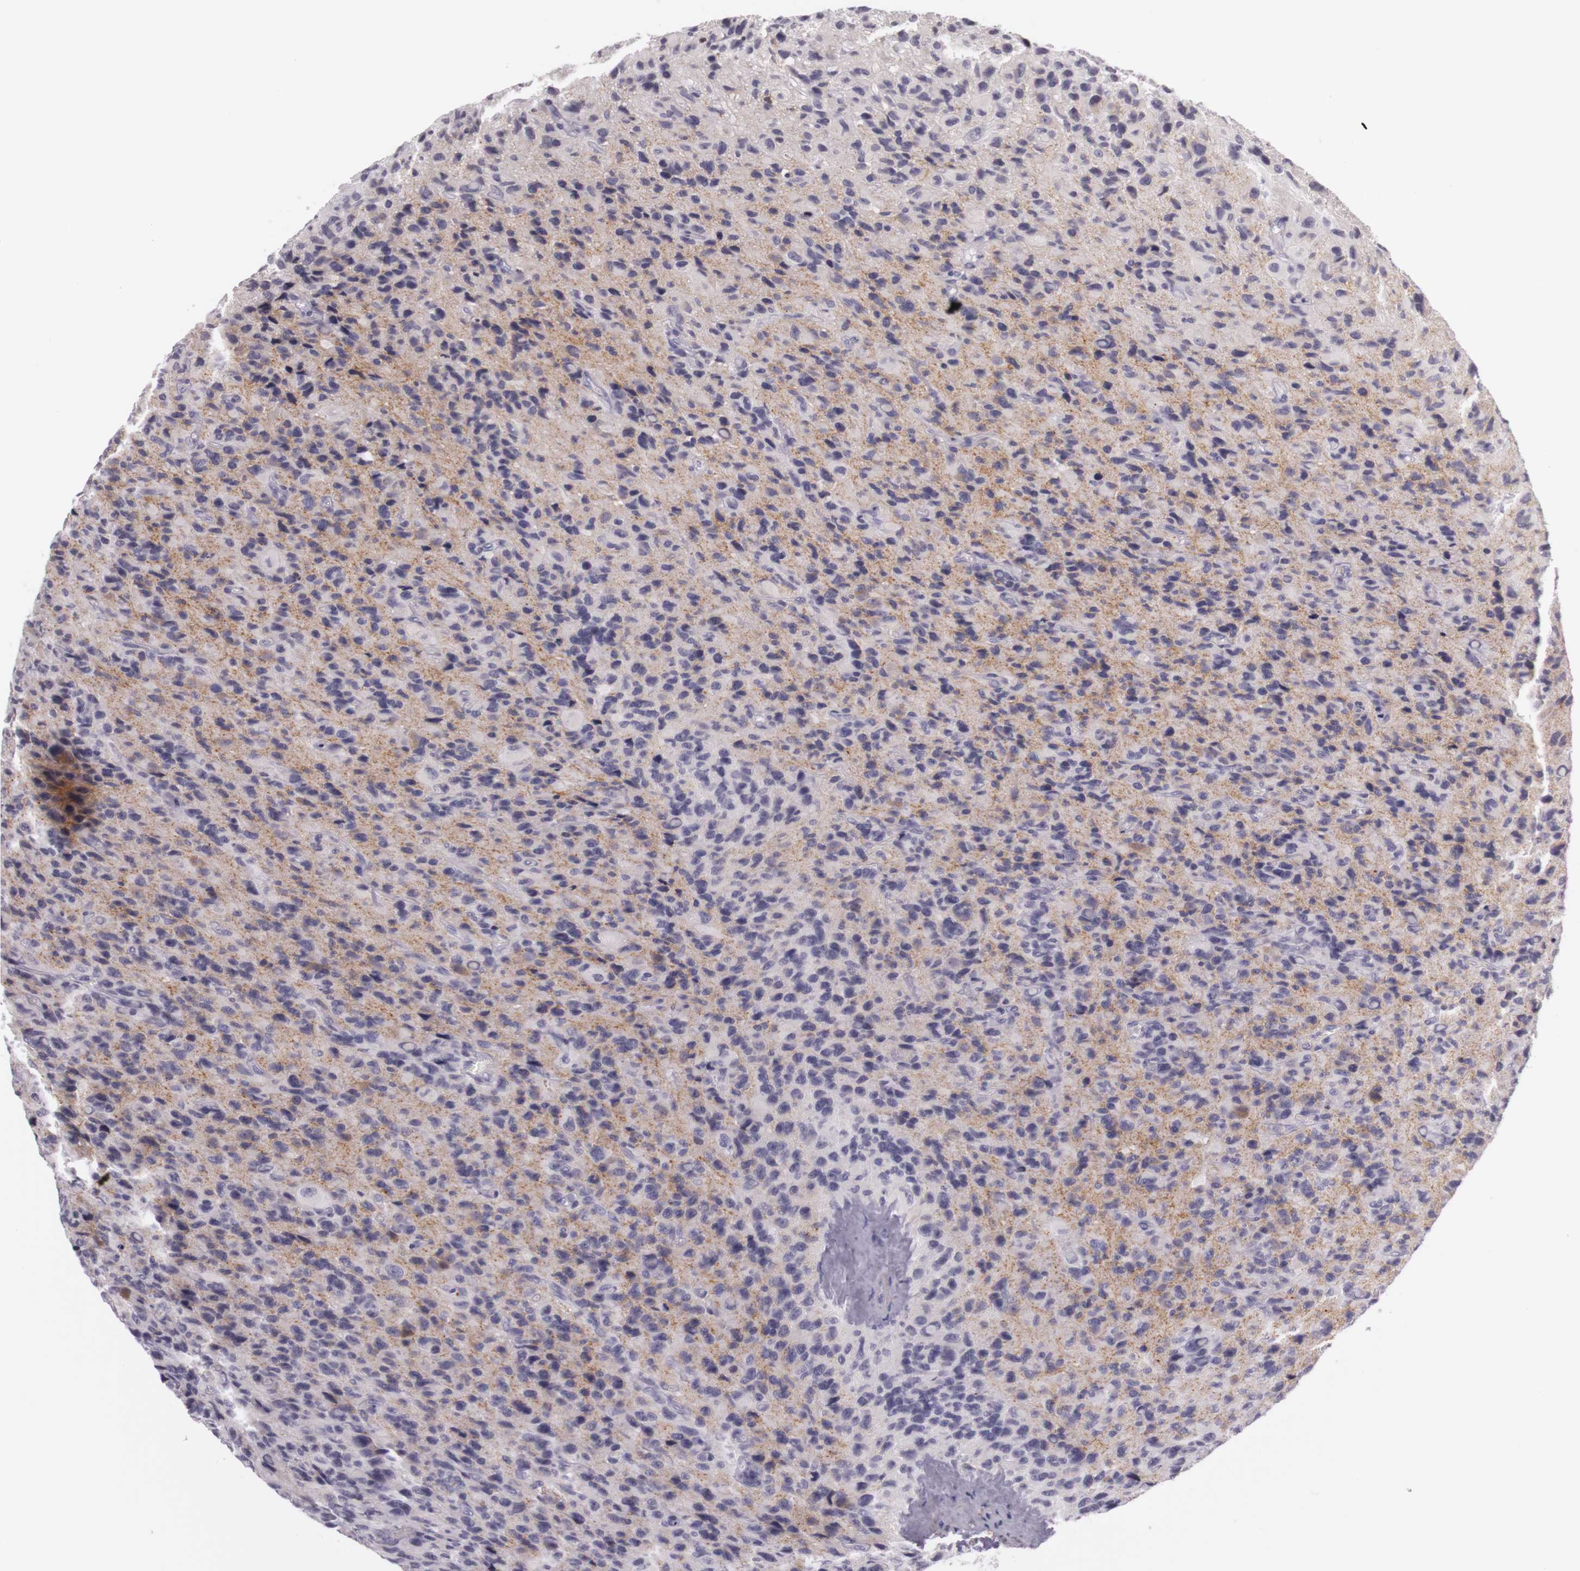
{"staining": {"intensity": "negative", "quantity": "none", "location": "none"}, "tissue": "glioma", "cell_type": "Tumor cells", "image_type": "cancer", "snomed": [{"axis": "morphology", "description": "Glioma, malignant, High grade"}, {"axis": "topography", "description": "Brain"}], "caption": "Tumor cells are negative for protein expression in human malignant glioma (high-grade).", "gene": "CNTN2", "patient": {"sex": "male", "age": 77}}